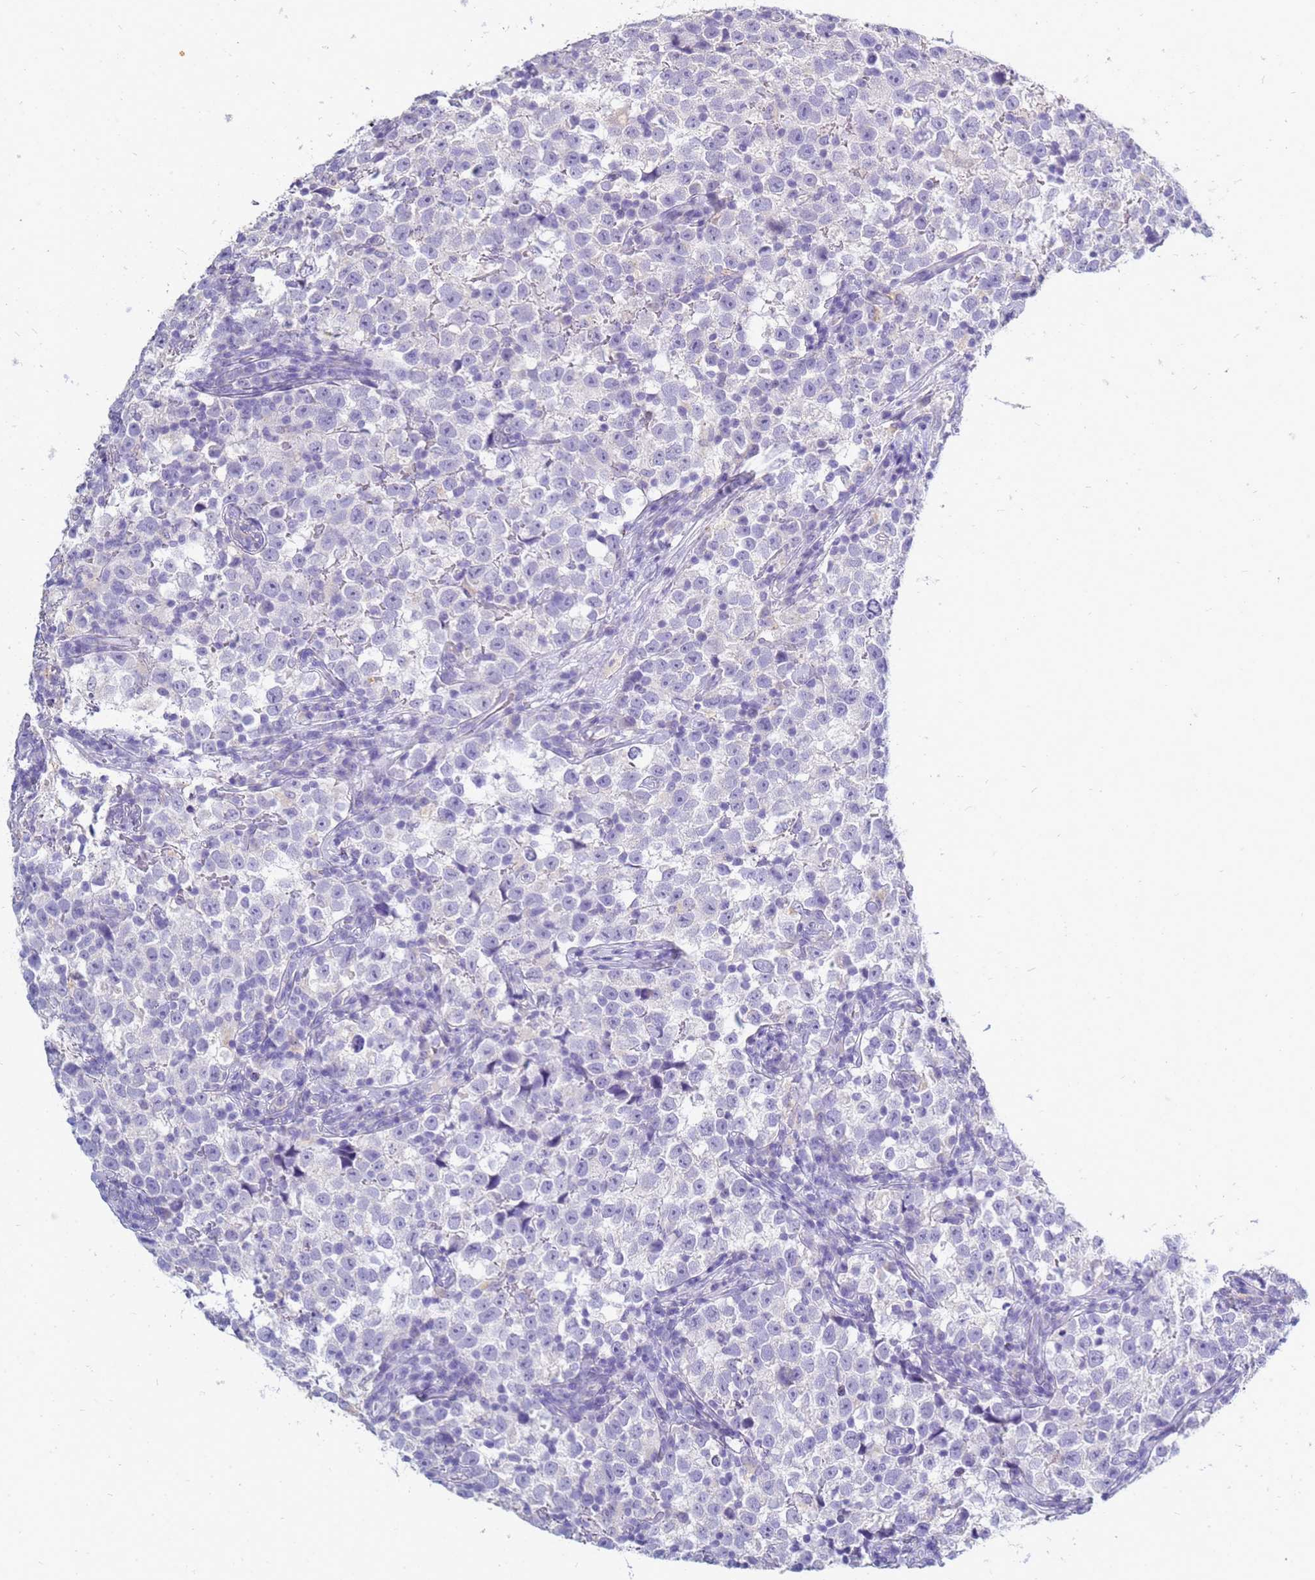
{"staining": {"intensity": "negative", "quantity": "none", "location": "none"}, "tissue": "testis cancer", "cell_type": "Tumor cells", "image_type": "cancer", "snomed": [{"axis": "morphology", "description": "Normal tissue, NOS"}, {"axis": "morphology", "description": "Seminoma, NOS"}, {"axis": "topography", "description": "Testis"}], "caption": "Tumor cells are negative for protein expression in human testis seminoma. (DAB (3,3'-diaminobenzidine) immunohistochemistry with hematoxylin counter stain).", "gene": "B3GNT8", "patient": {"sex": "male", "age": 43}}